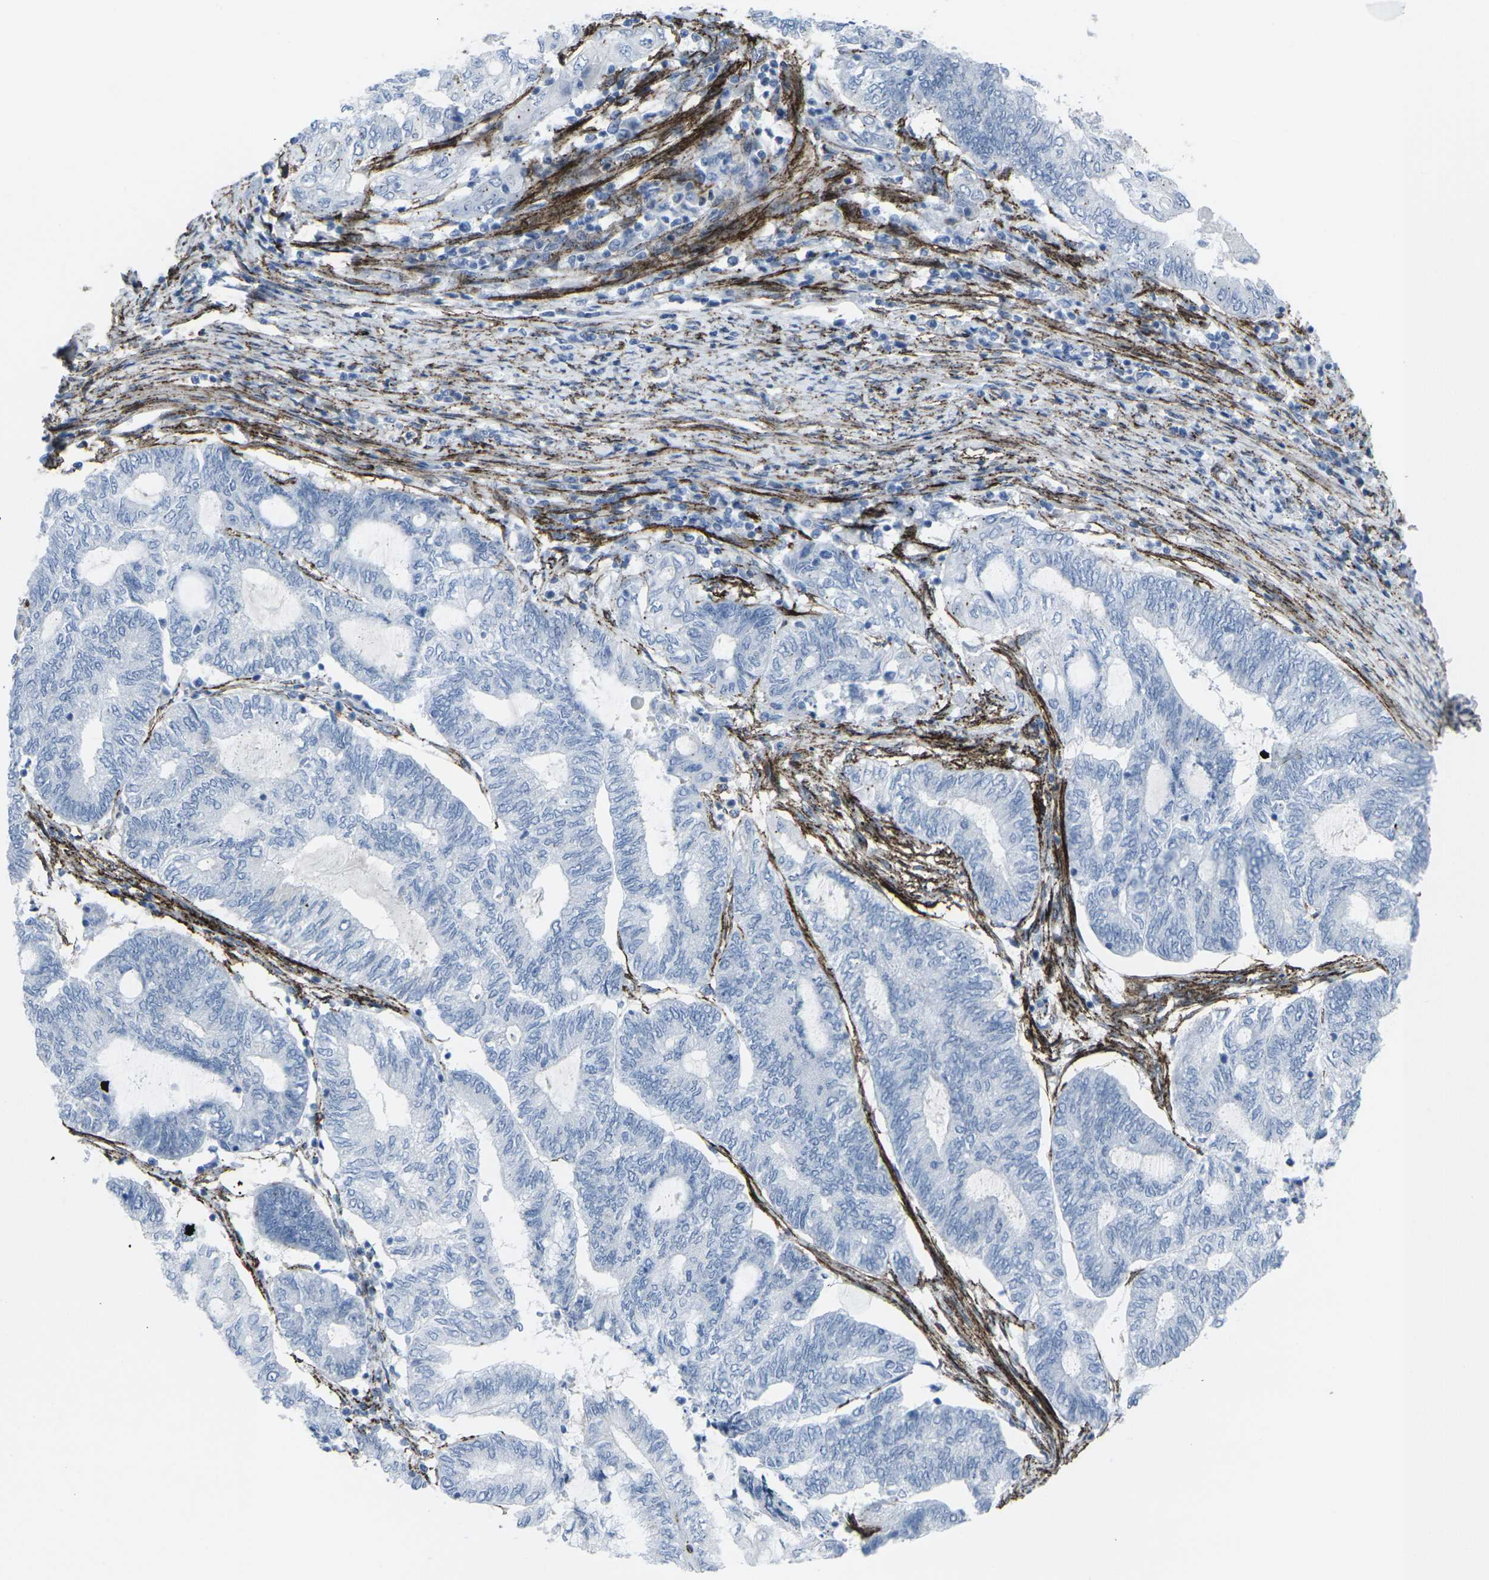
{"staining": {"intensity": "negative", "quantity": "none", "location": "none"}, "tissue": "endometrial cancer", "cell_type": "Tumor cells", "image_type": "cancer", "snomed": [{"axis": "morphology", "description": "Adenocarcinoma, NOS"}, {"axis": "topography", "description": "Uterus"}, {"axis": "topography", "description": "Endometrium"}], "caption": "Endometrial cancer stained for a protein using immunohistochemistry displays no expression tumor cells.", "gene": "CDH11", "patient": {"sex": "female", "age": 70}}